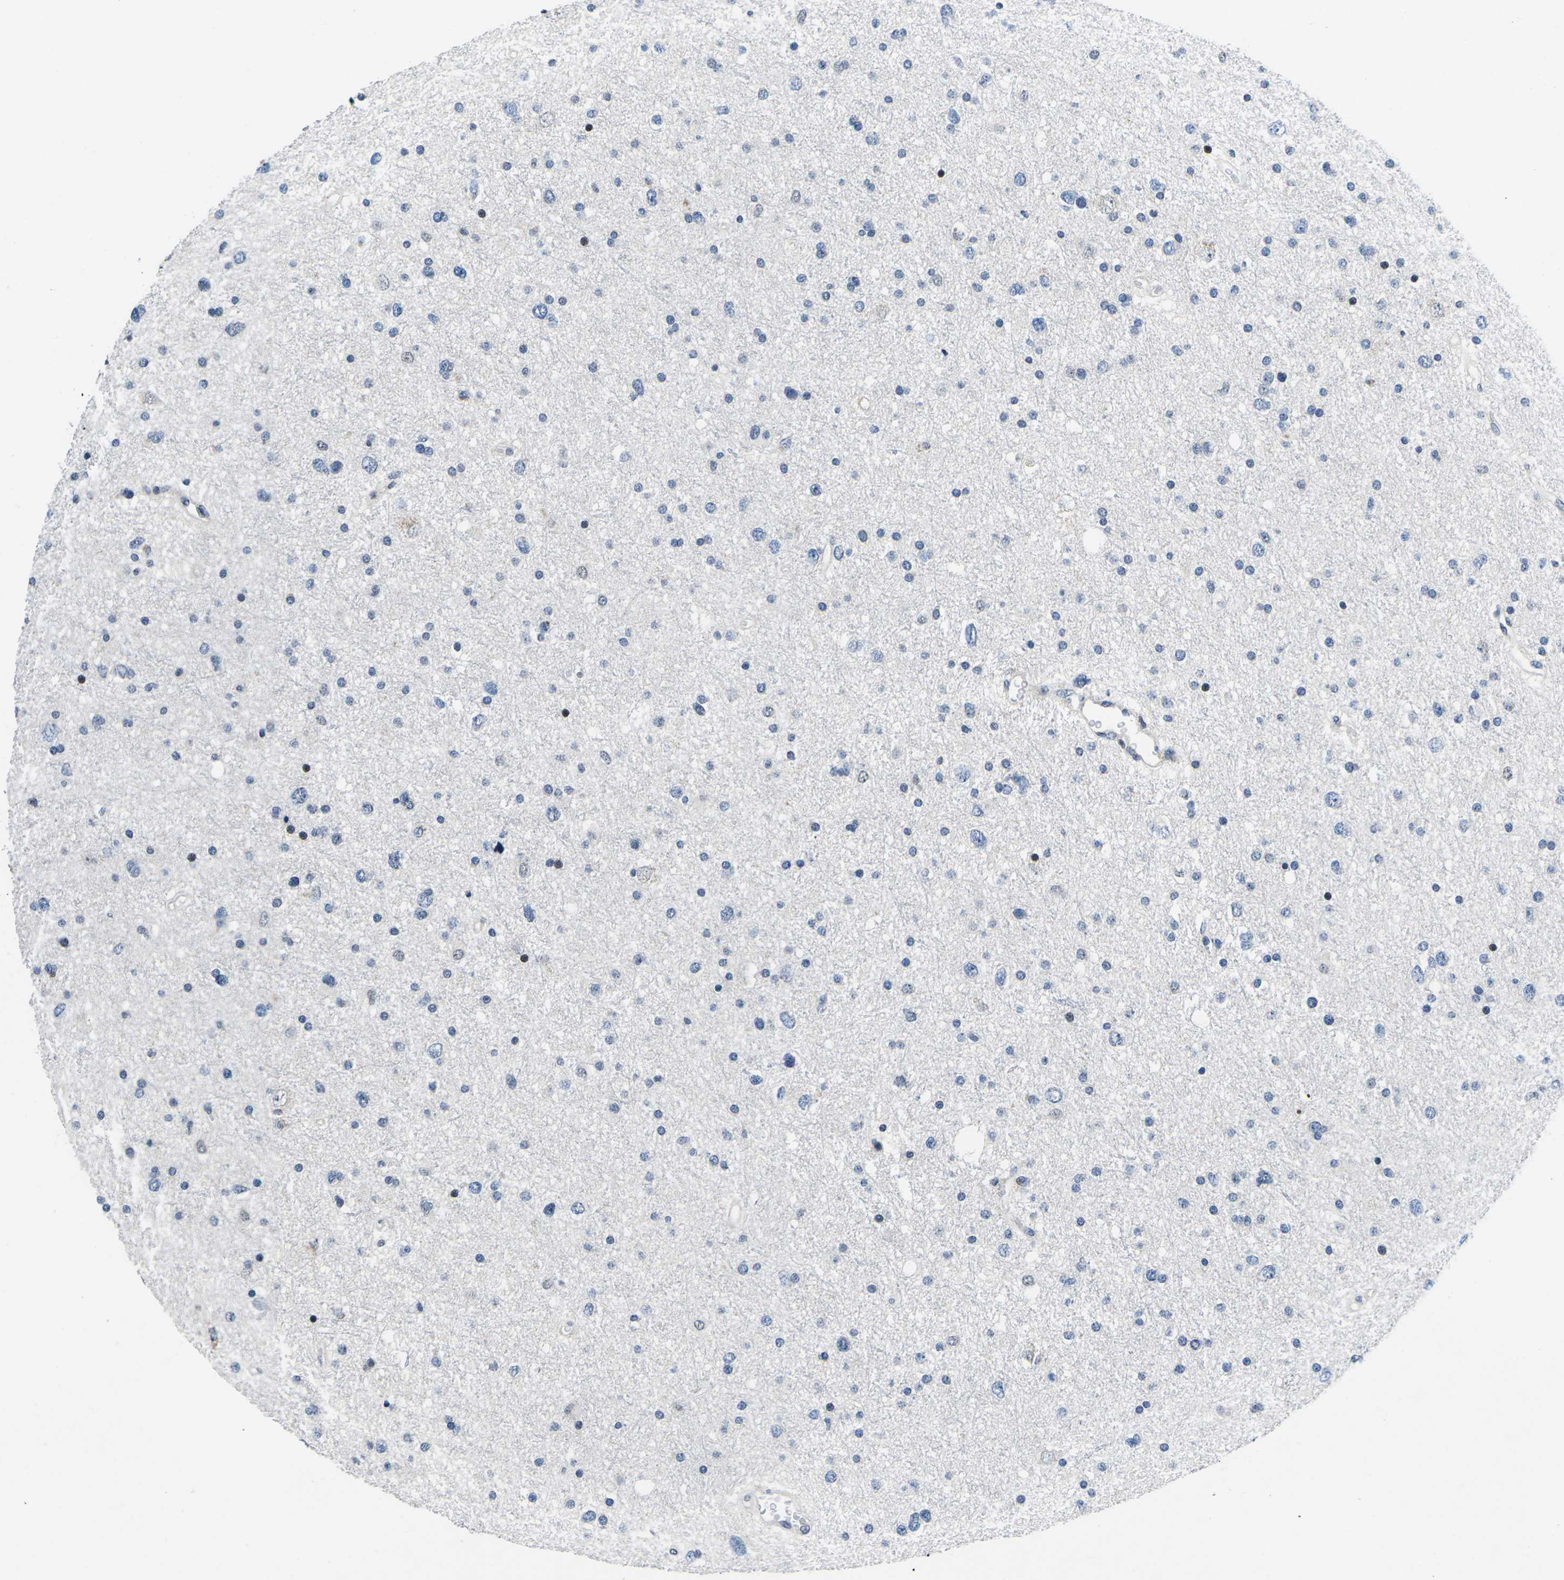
{"staining": {"intensity": "negative", "quantity": "none", "location": "none"}, "tissue": "glioma", "cell_type": "Tumor cells", "image_type": "cancer", "snomed": [{"axis": "morphology", "description": "Glioma, malignant, Low grade"}, {"axis": "topography", "description": "Brain"}], "caption": "Low-grade glioma (malignant) was stained to show a protein in brown. There is no significant expression in tumor cells.", "gene": "CDC73", "patient": {"sex": "female", "age": 37}}